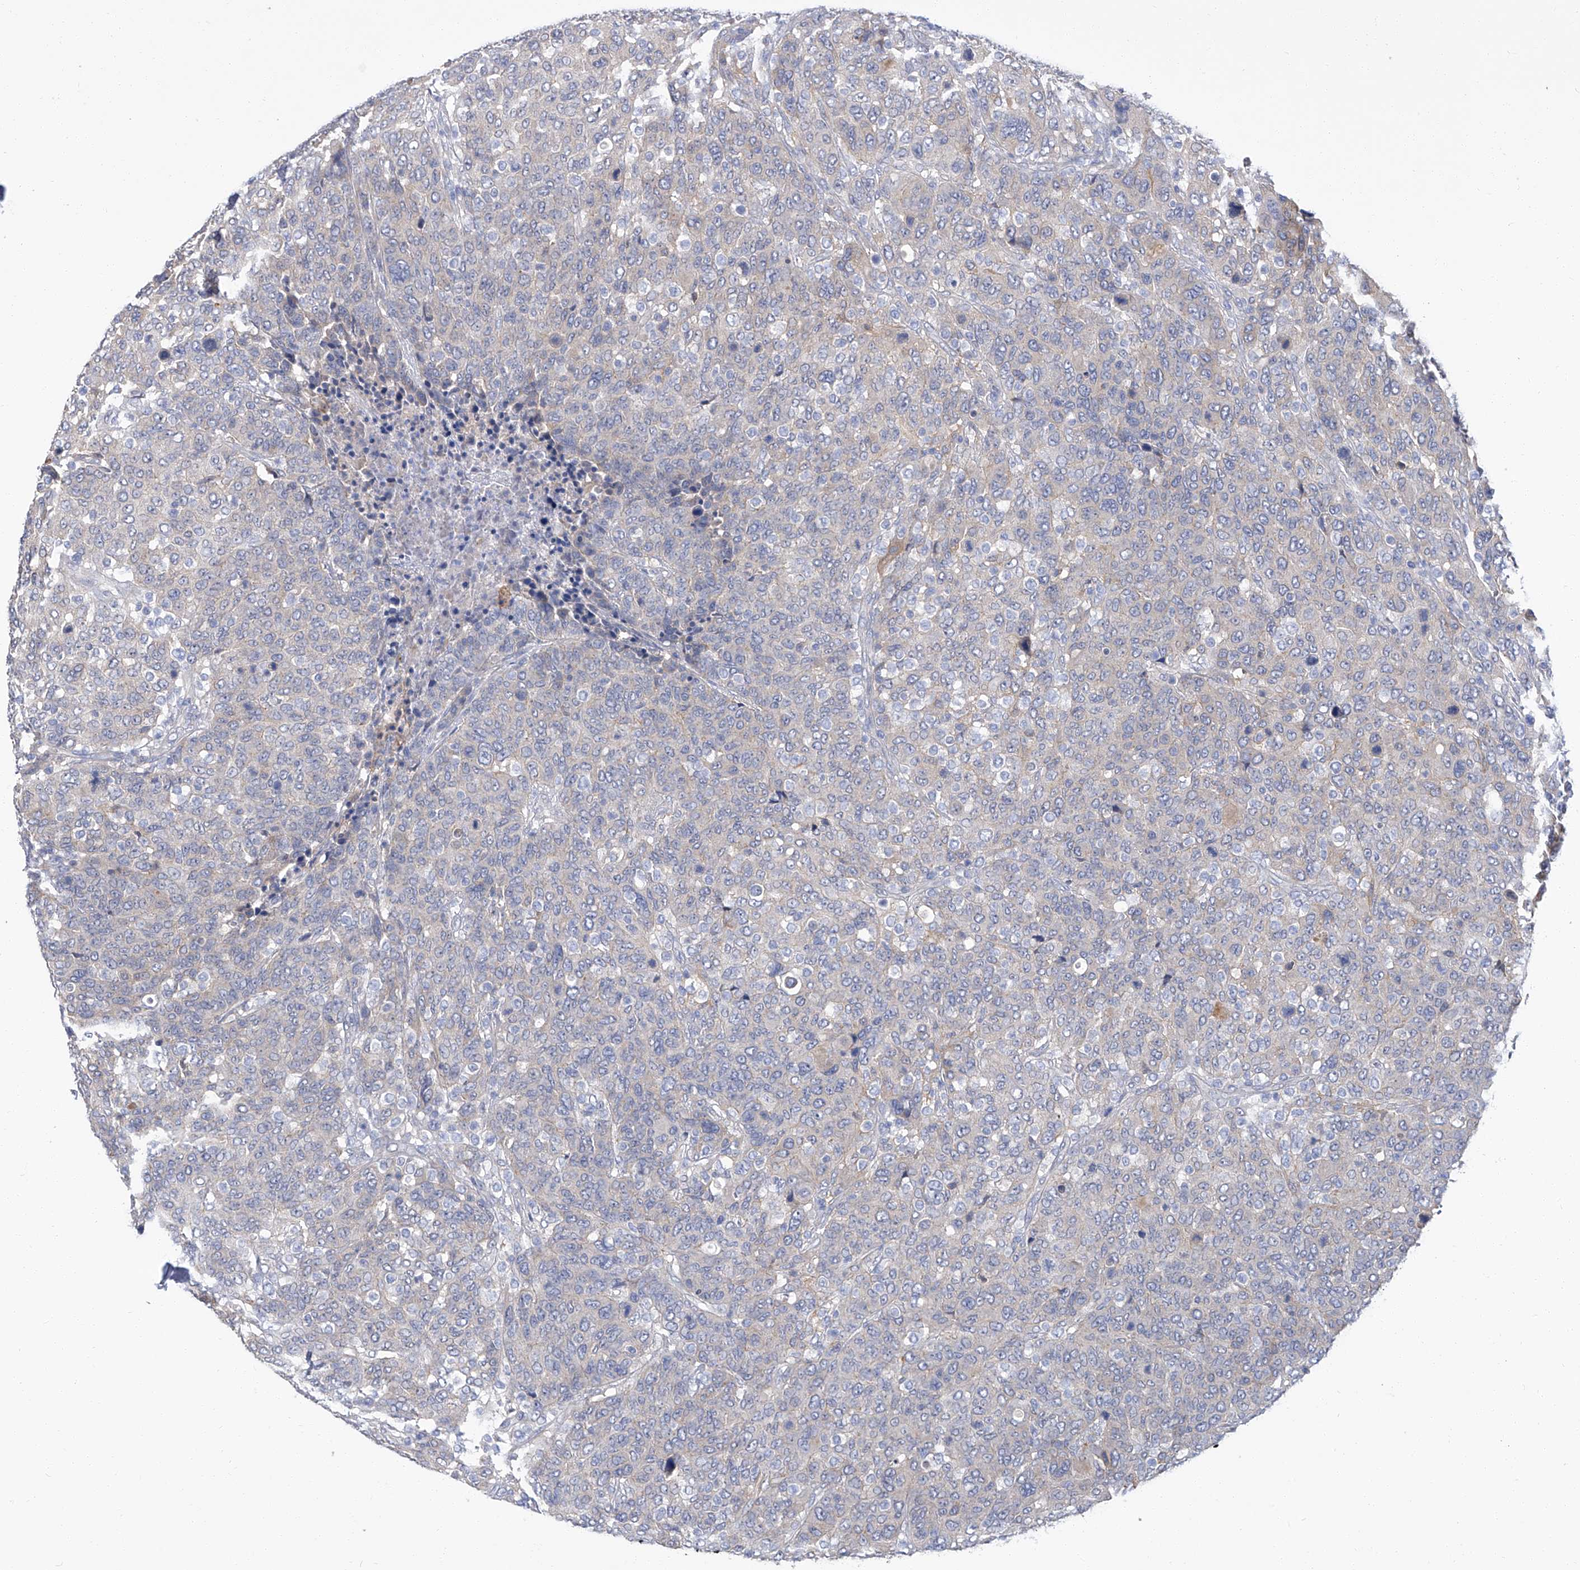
{"staining": {"intensity": "weak", "quantity": "<25%", "location": "cytoplasmic/membranous"}, "tissue": "breast cancer", "cell_type": "Tumor cells", "image_type": "cancer", "snomed": [{"axis": "morphology", "description": "Duct carcinoma"}, {"axis": "topography", "description": "Breast"}], "caption": "Tumor cells are negative for brown protein staining in breast infiltrating ductal carcinoma.", "gene": "PARD3", "patient": {"sex": "female", "age": 37}}